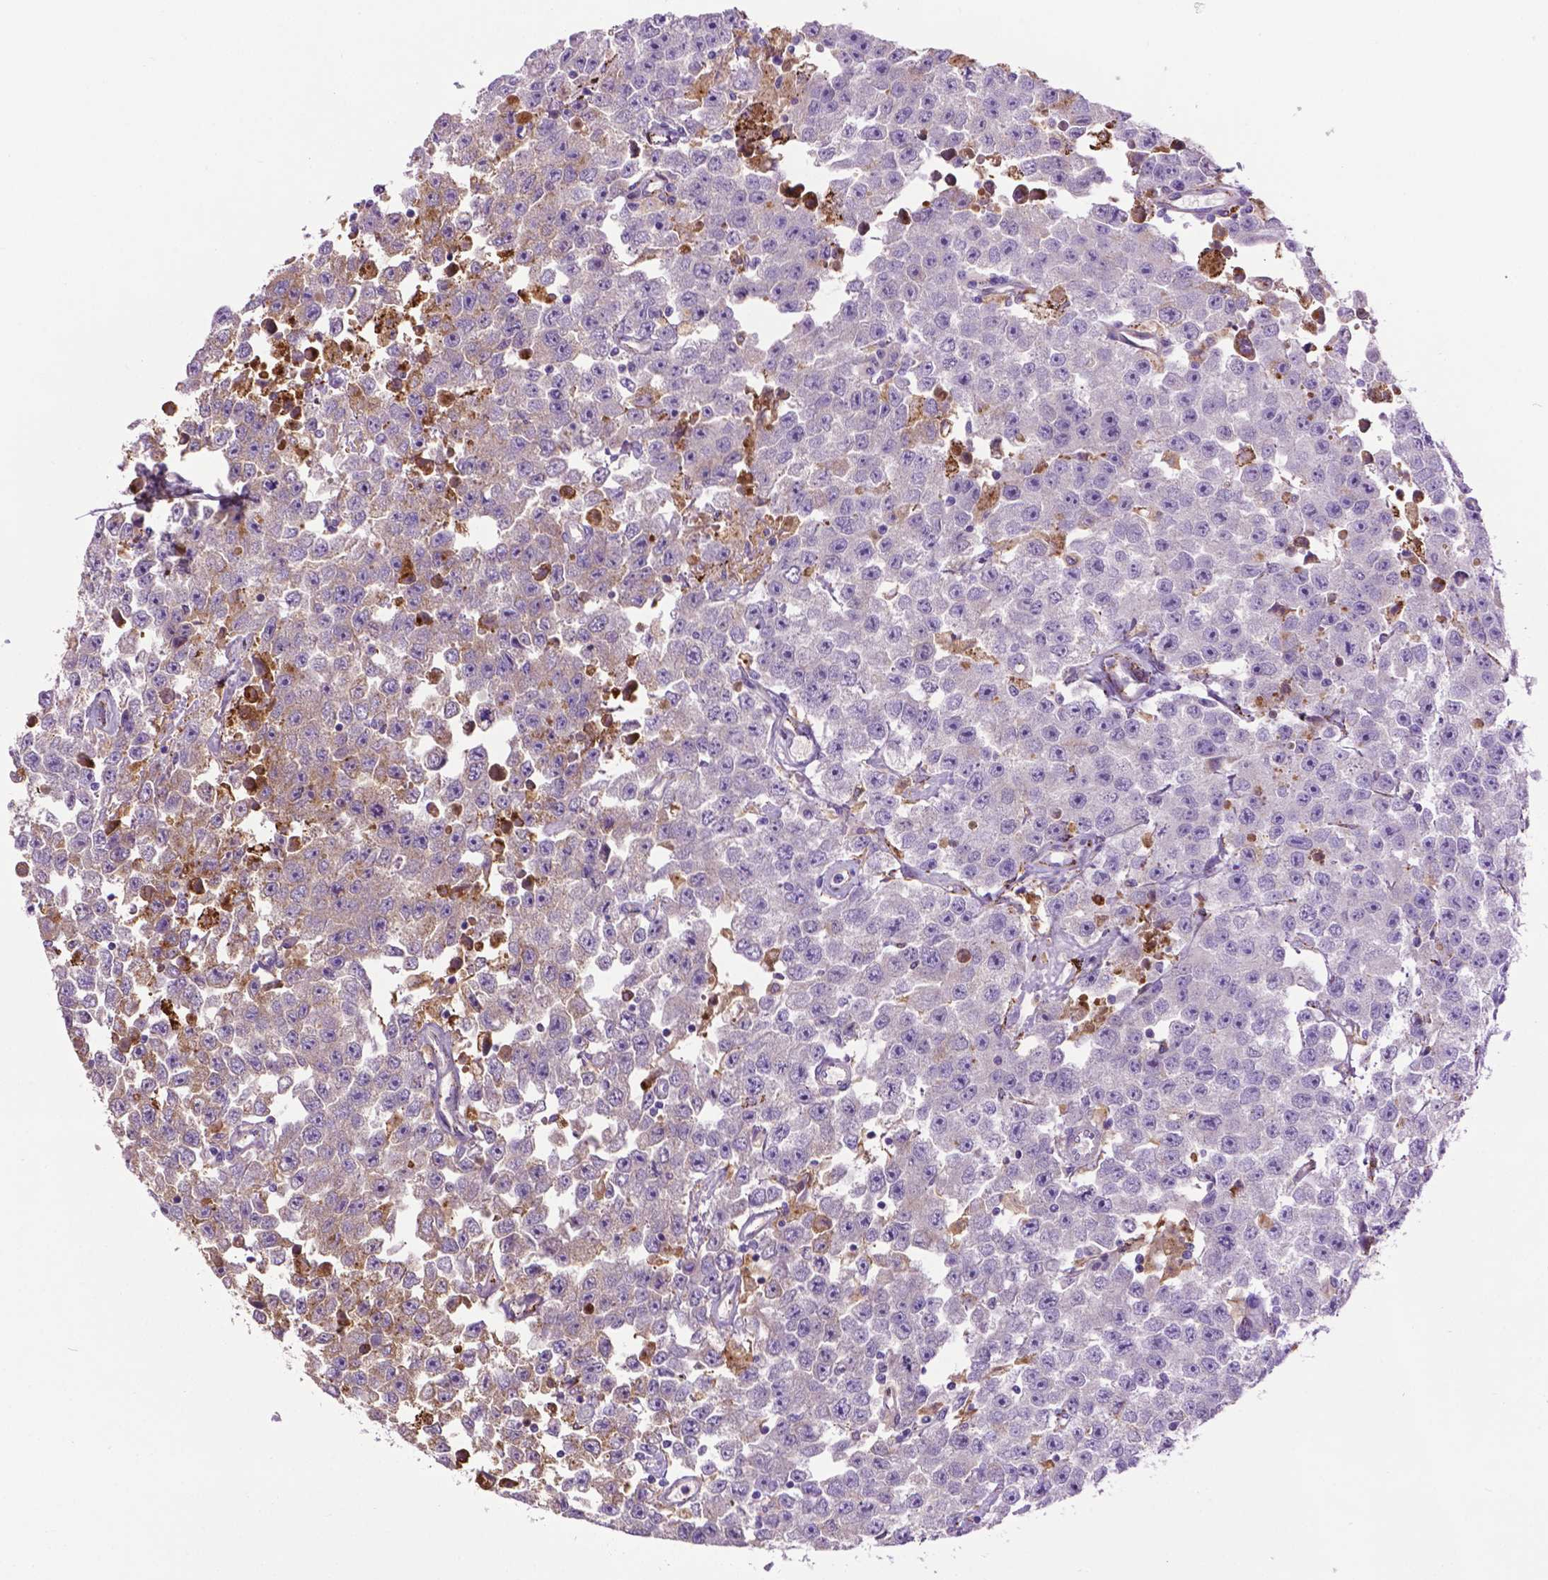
{"staining": {"intensity": "negative", "quantity": "none", "location": "none"}, "tissue": "testis cancer", "cell_type": "Tumor cells", "image_type": "cancer", "snomed": [{"axis": "morphology", "description": "Seminoma, NOS"}, {"axis": "topography", "description": "Testis"}], "caption": "Testis seminoma was stained to show a protein in brown. There is no significant expression in tumor cells.", "gene": "TMEM132E", "patient": {"sex": "male", "age": 52}}